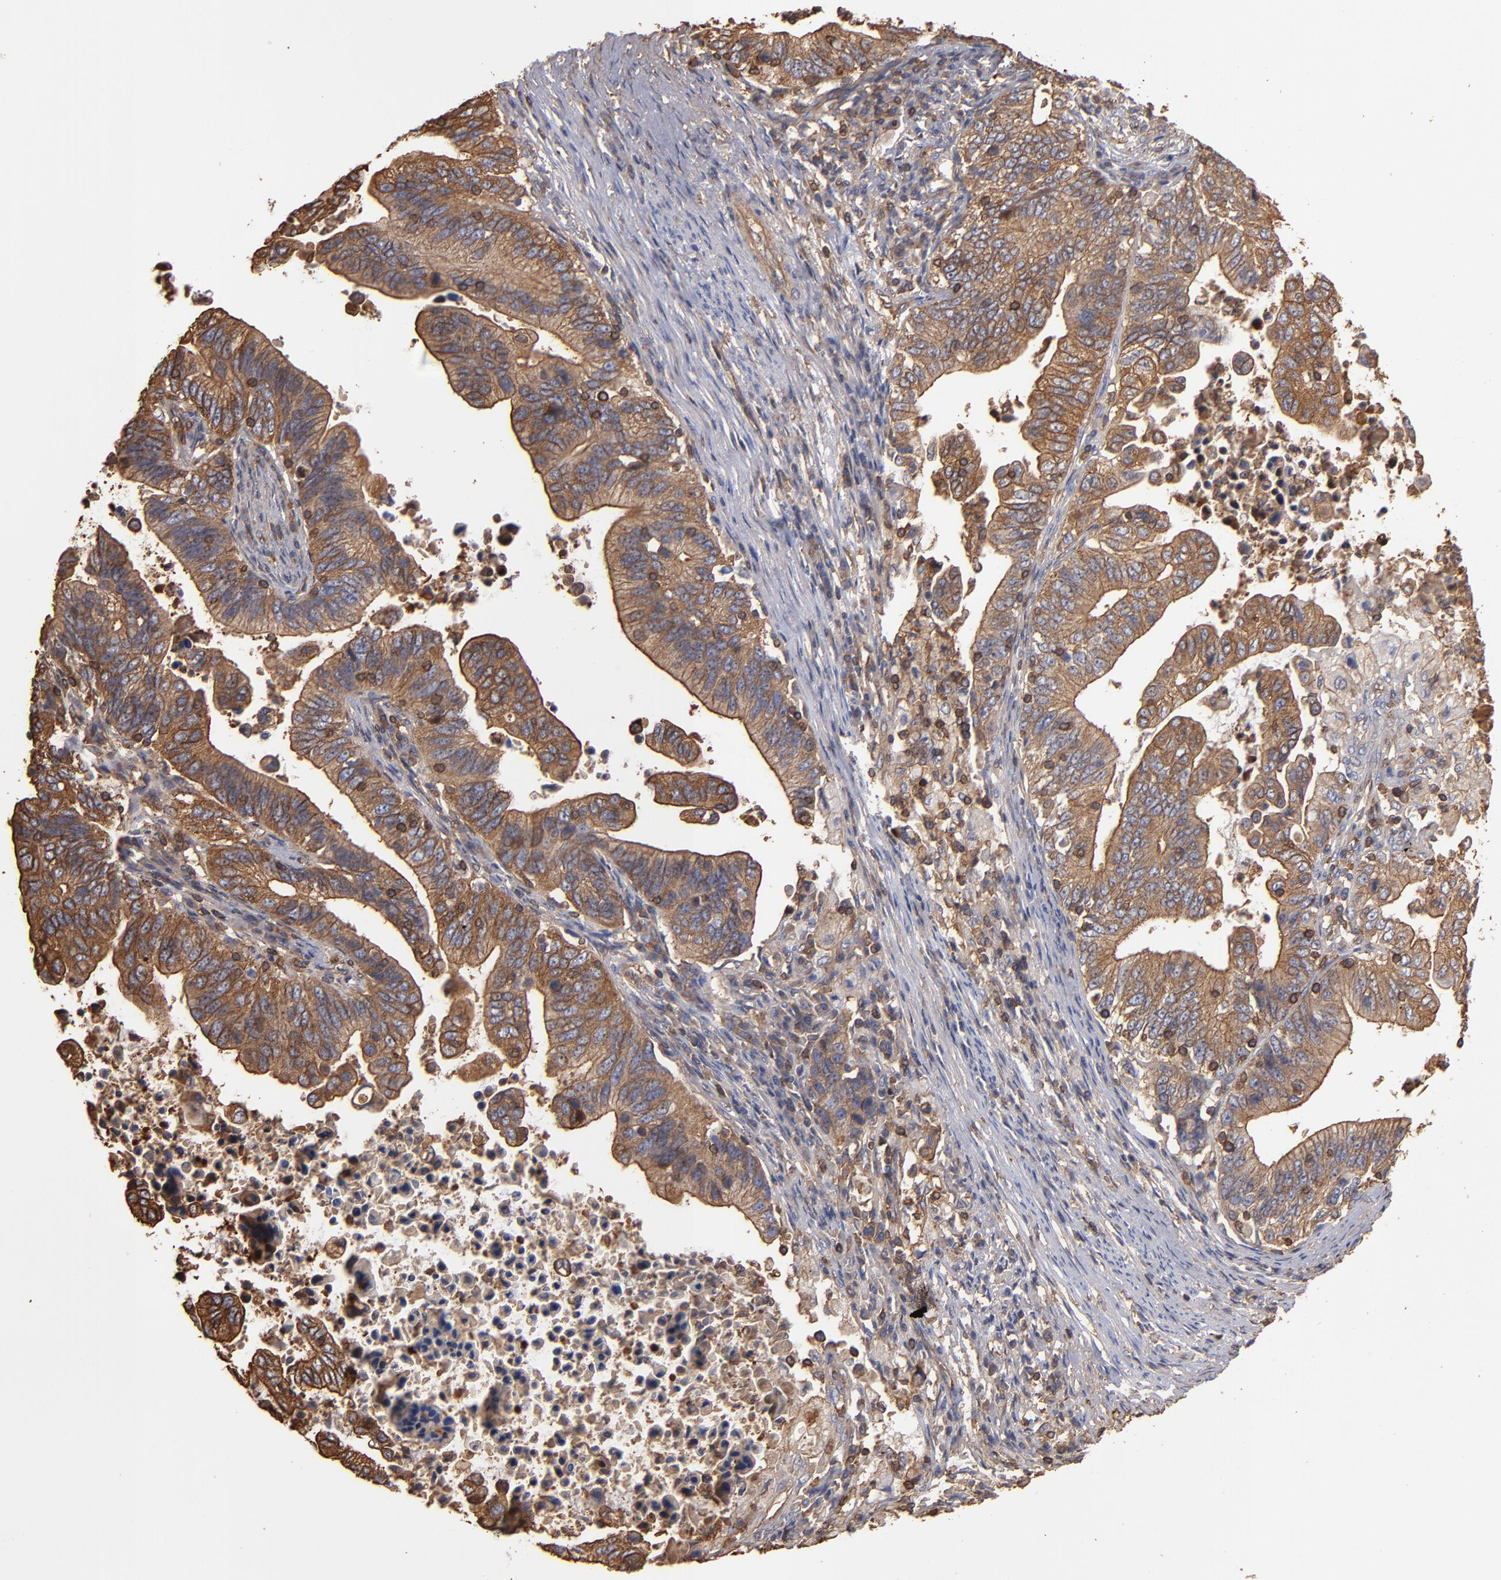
{"staining": {"intensity": "moderate", "quantity": ">75%", "location": "cytoplasmic/membranous"}, "tissue": "stomach cancer", "cell_type": "Tumor cells", "image_type": "cancer", "snomed": [{"axis": "morphology", "description": "Adenocarcinoma, NOS"}, {"axis": "topography", "description": "Stomach, upper"}], "caption": "This is an image of immunohistochemistry (IHC) staining of stomach cancer (adenocarcinoma), which shows moderate staining in the cytoplasmic/membranous of tumor cells.", "gene": "ACTN4", "patient": {"sex": "female", "age": 50}}